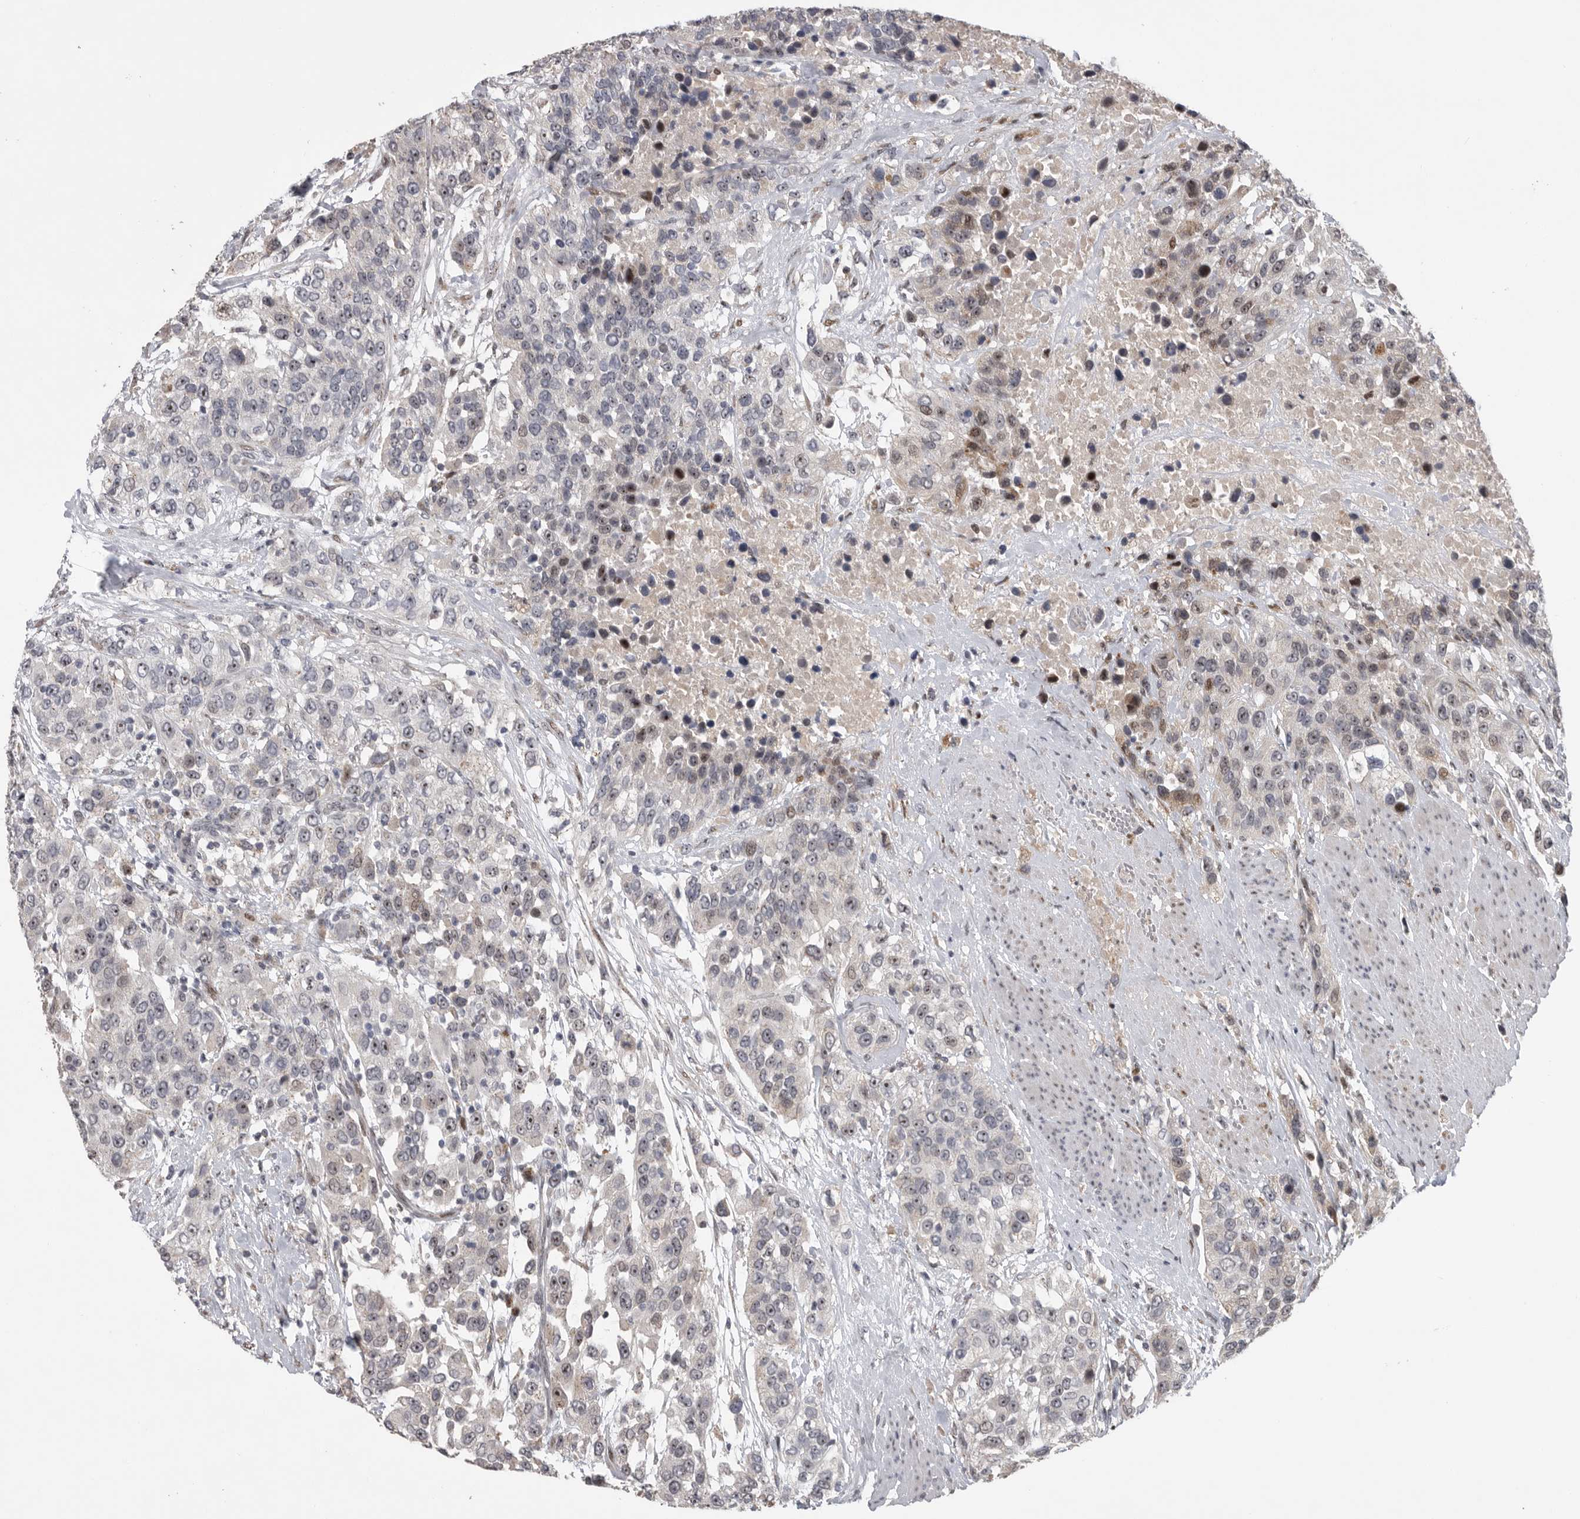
{"staining": {"intensity": "moderate", "quantity": "<25%", "location": "nuclear"}, "tissue": "urothelial cancer", "cell_type": "Tumor cells", "image_type": "cancer", "snomed": [{"axis": "morphology", "description": "Urothelial carcinoma, High grade"}, {"axis": "topography", "description": "Urinary bladder"}], "caption": "There is low levels of moderate nuclear positivity in tumor cells of urothelial cancer, as demonstrated by immunohistochemical staining (brown color).", "gene": "PCMTD1", "patient": {"sex": "female", "age": 80}}